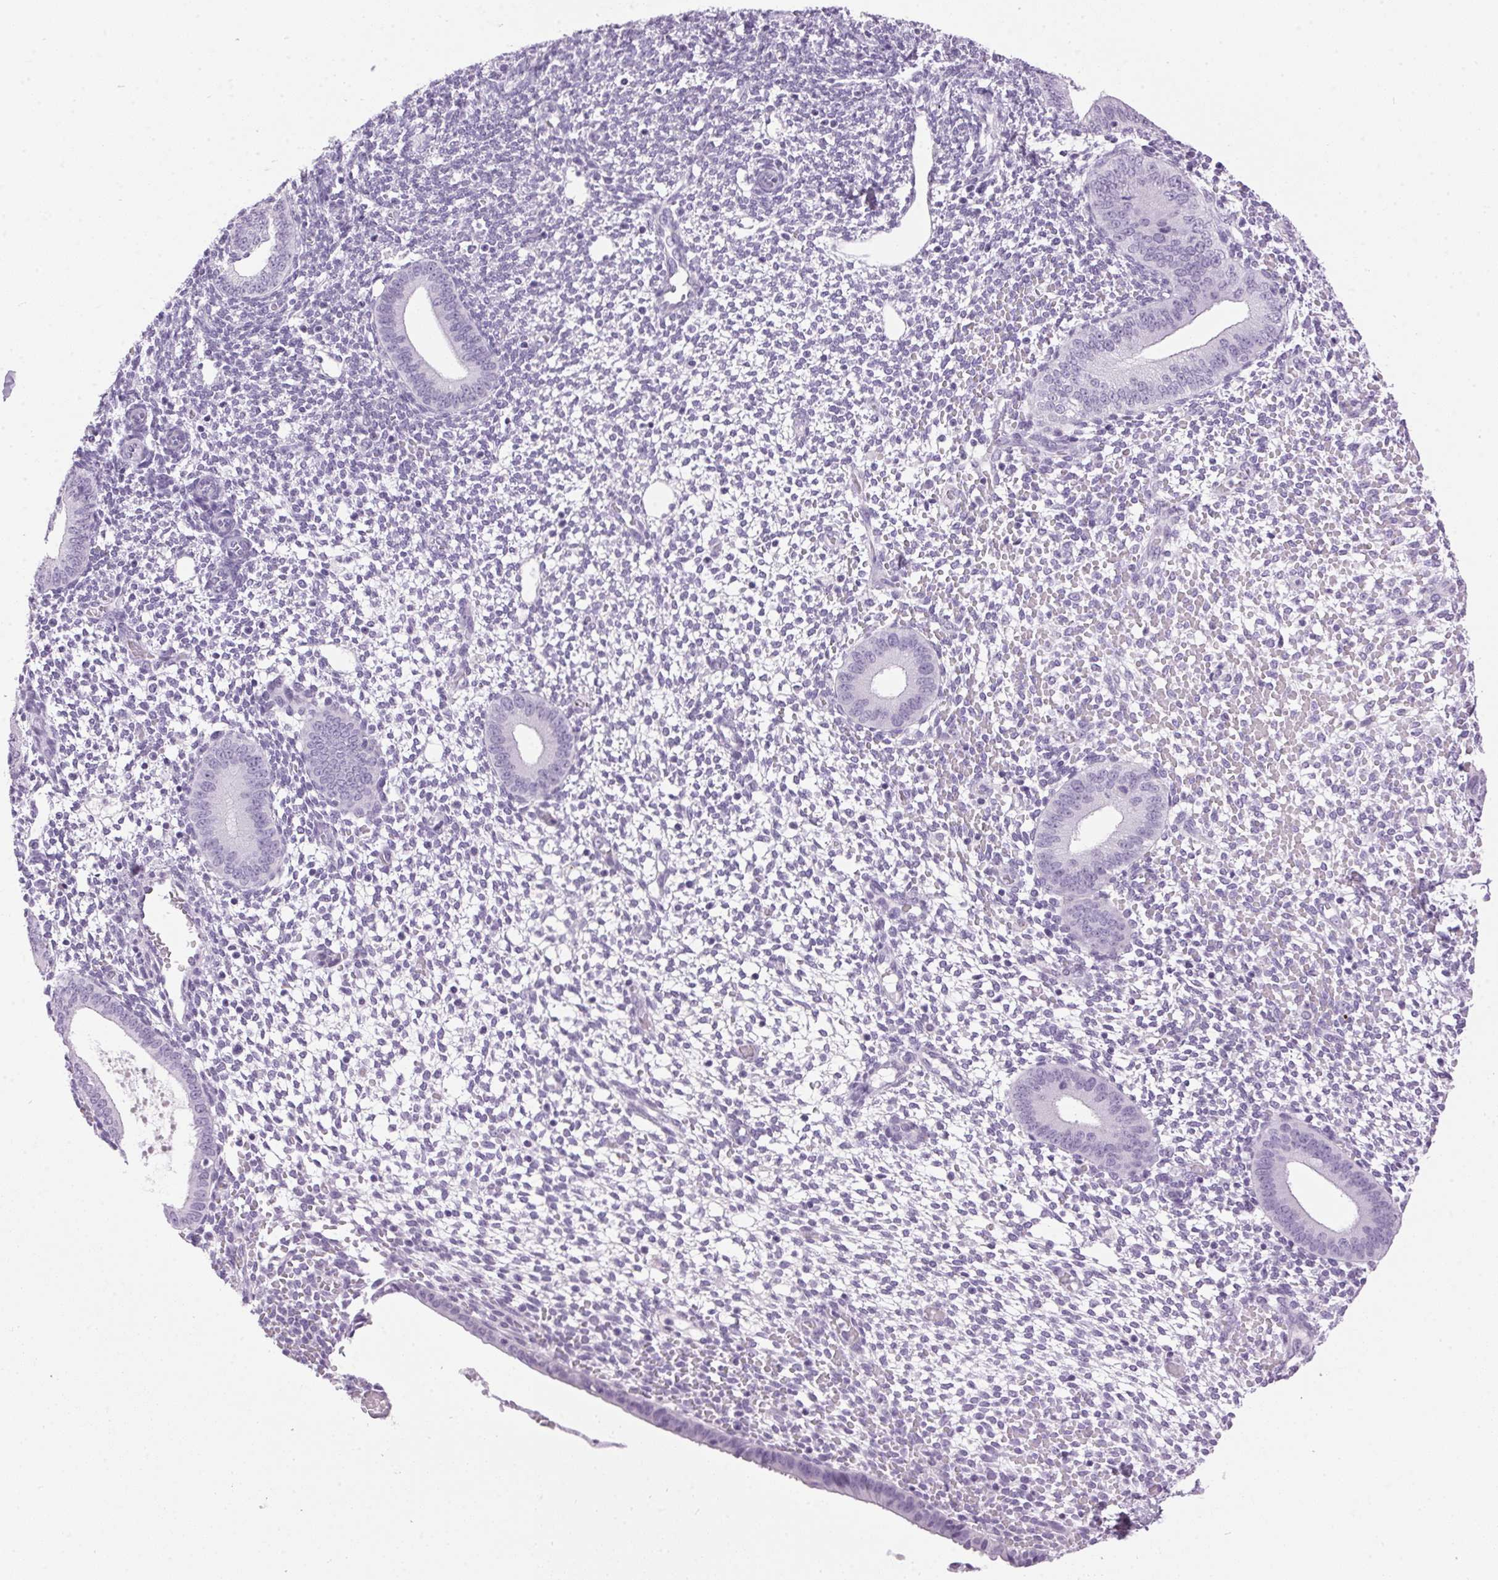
{"staining": {"intensity": "negative", "quantity": "none", "location": "none"}, "tissue": "endometrium", "cell_type": "Cells in endometrial stroma", "image_type": "normal", "snomed": [{"axis": "morphology", "description": "Normal tissue, NOS"}, {"axis": "topography", "description": "Endometrium"}], "caption": "Protein analysis of unremarkable endometrium reveals no significant expression in cells in endometrial stroma. Nuclei are stained in blue.", "gene": "SP7", "patient": {"sex": "female", "age": 40}}